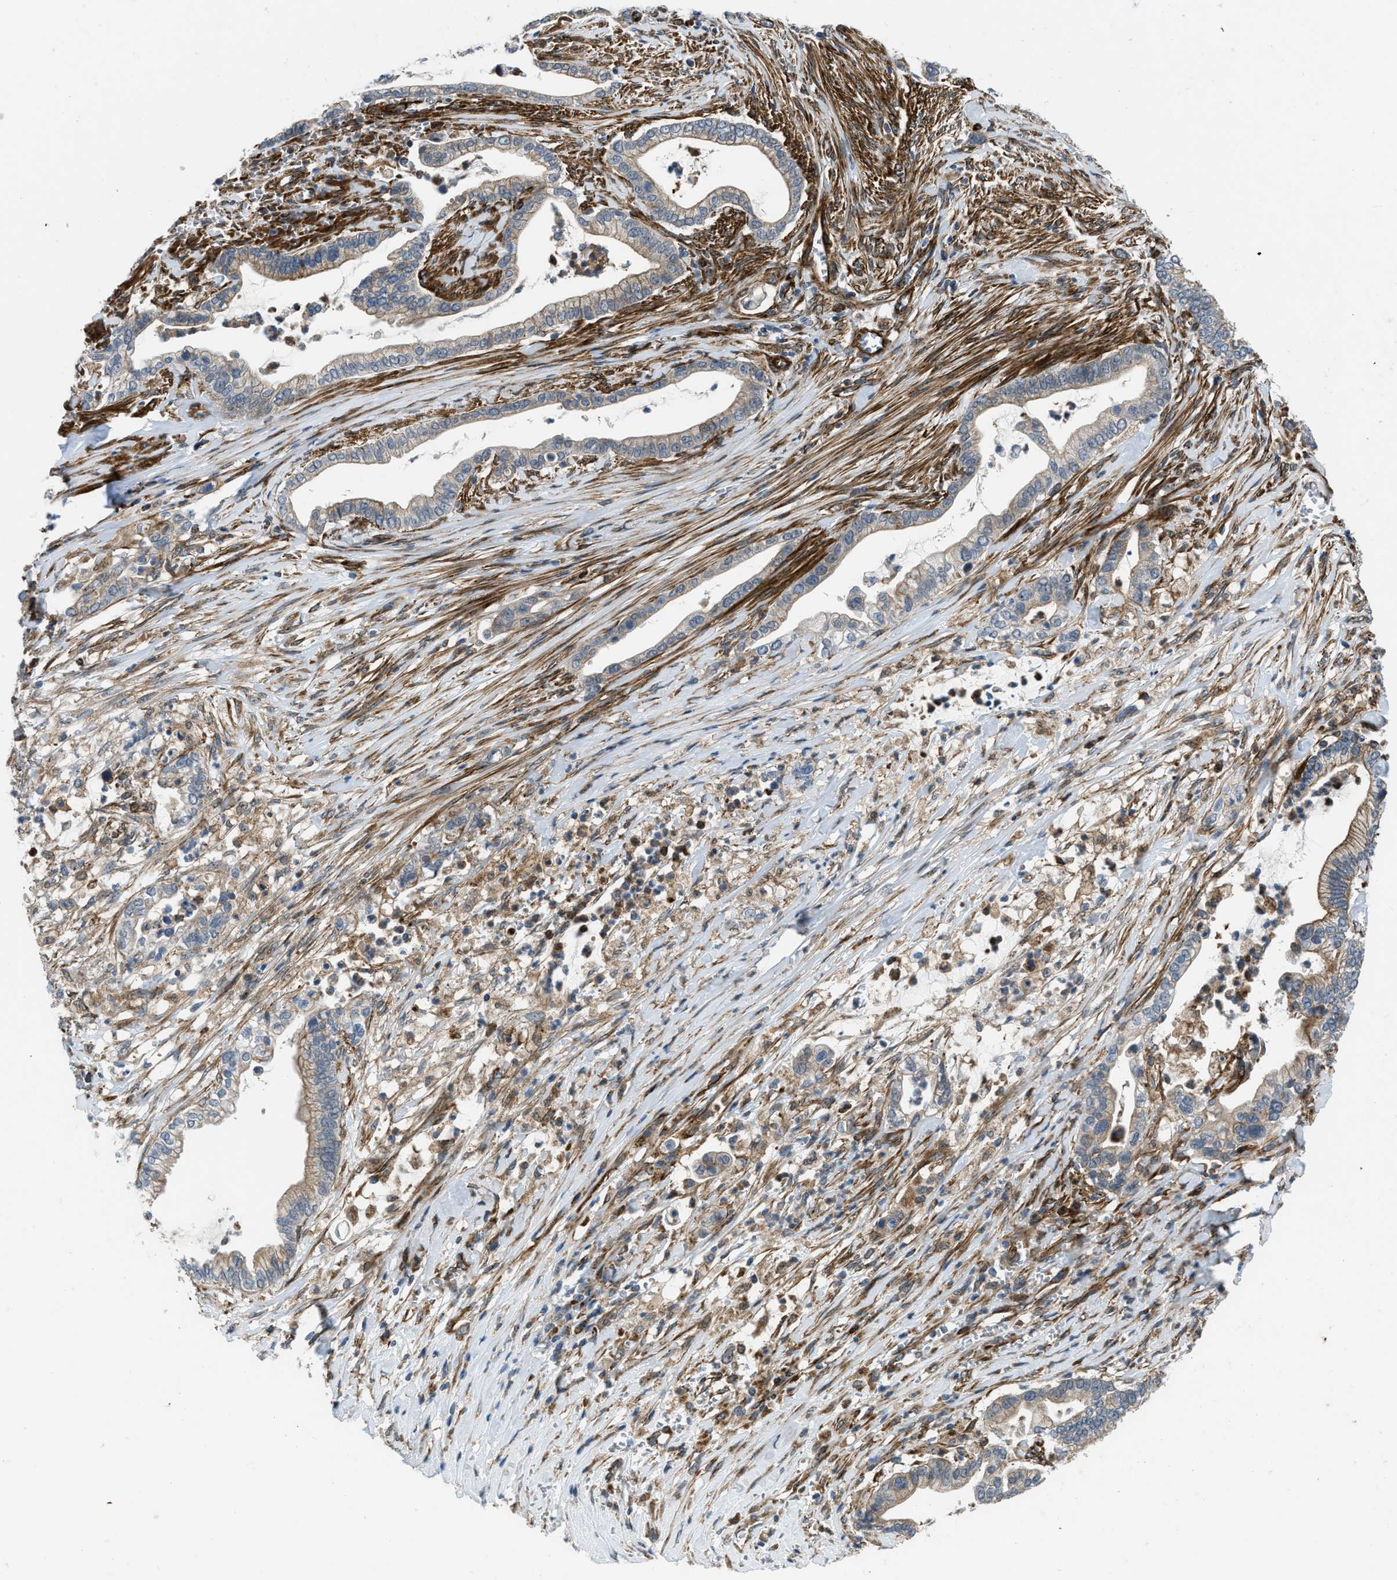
{"staining": {"intensity": "moderate", "quantity": "25%-75%", "location": "cytoplasmic/membranous"}, "tissue": "pancreatic cancer", "cell_type": "Tumor cells", "image_type": "cancer", "snomed": [{"axis": "morphology", "description": "Adenocarcinoma, NOS"}, {"axis": "topography", "description": "Pancreas"}], "caption": "Approximately 25%-75% of tumor cells in human pancreatic cancer show moderate cytoplasmic/membranous protein positivity as visualized by brown immunohistochemical staining.", "gene": "GSDME", "patient": {"sex": "male", "age": 69}}